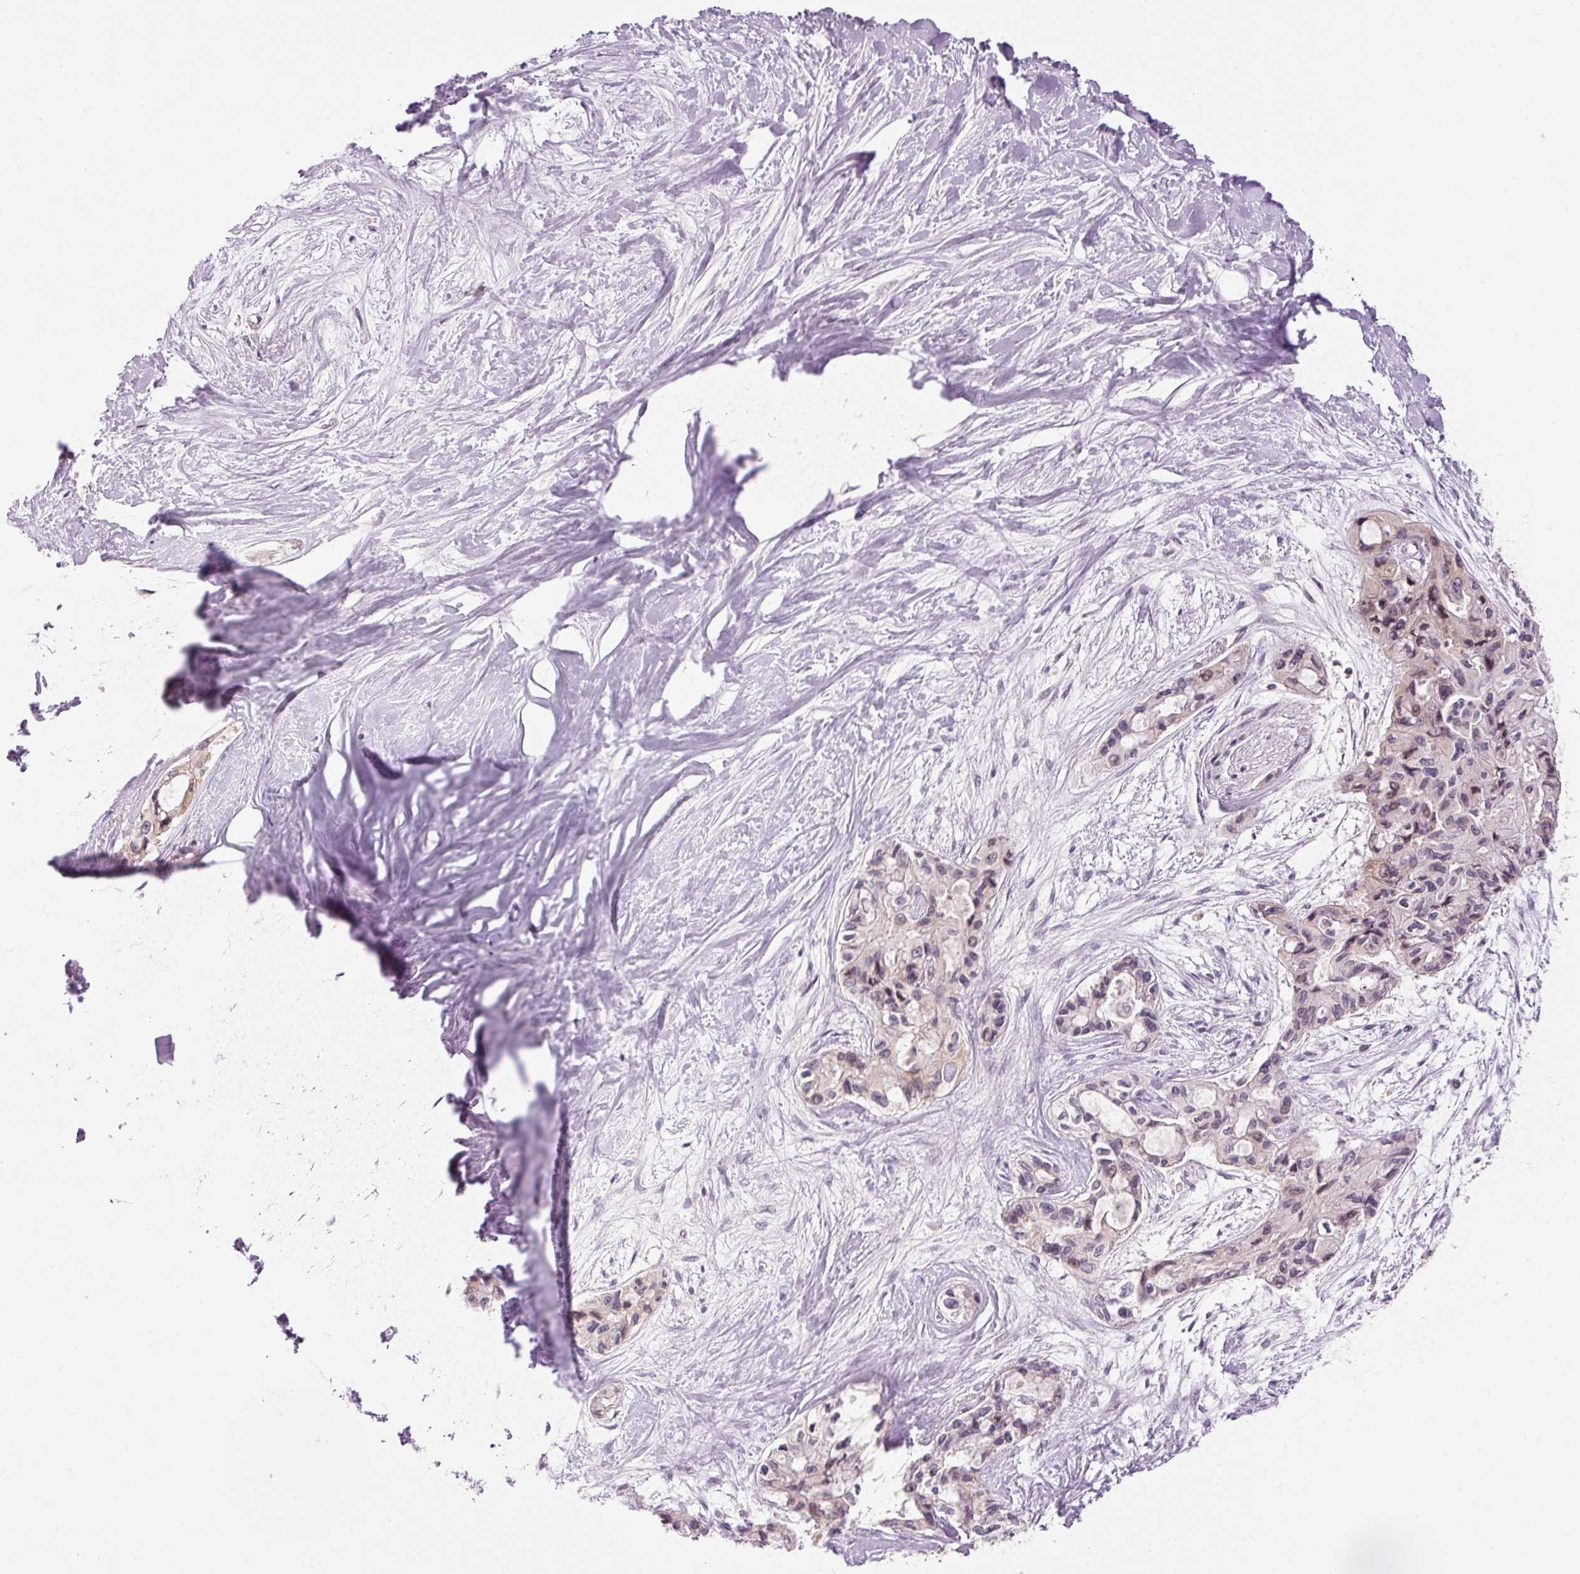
{"staining": {"intensity": "weak", "quantity": "<25%", "location": "cytoplasmic/membranous"}, "tissue": "pancreatic cancer", "cell_type": "Tumor cells", "image_type": "cancer", "snomed": [{"axis": "morphology", "description": "Adenocarcinoma, NOS"}, {"axis": "topography", "description": "Pancreas"}], "caption": "Histopathology image shows no significant protein expression in tumor cells of pancreatic adenocarcinoma.", "gene": "ABHD11", "patient": {"sex": "female", "age": 50}}